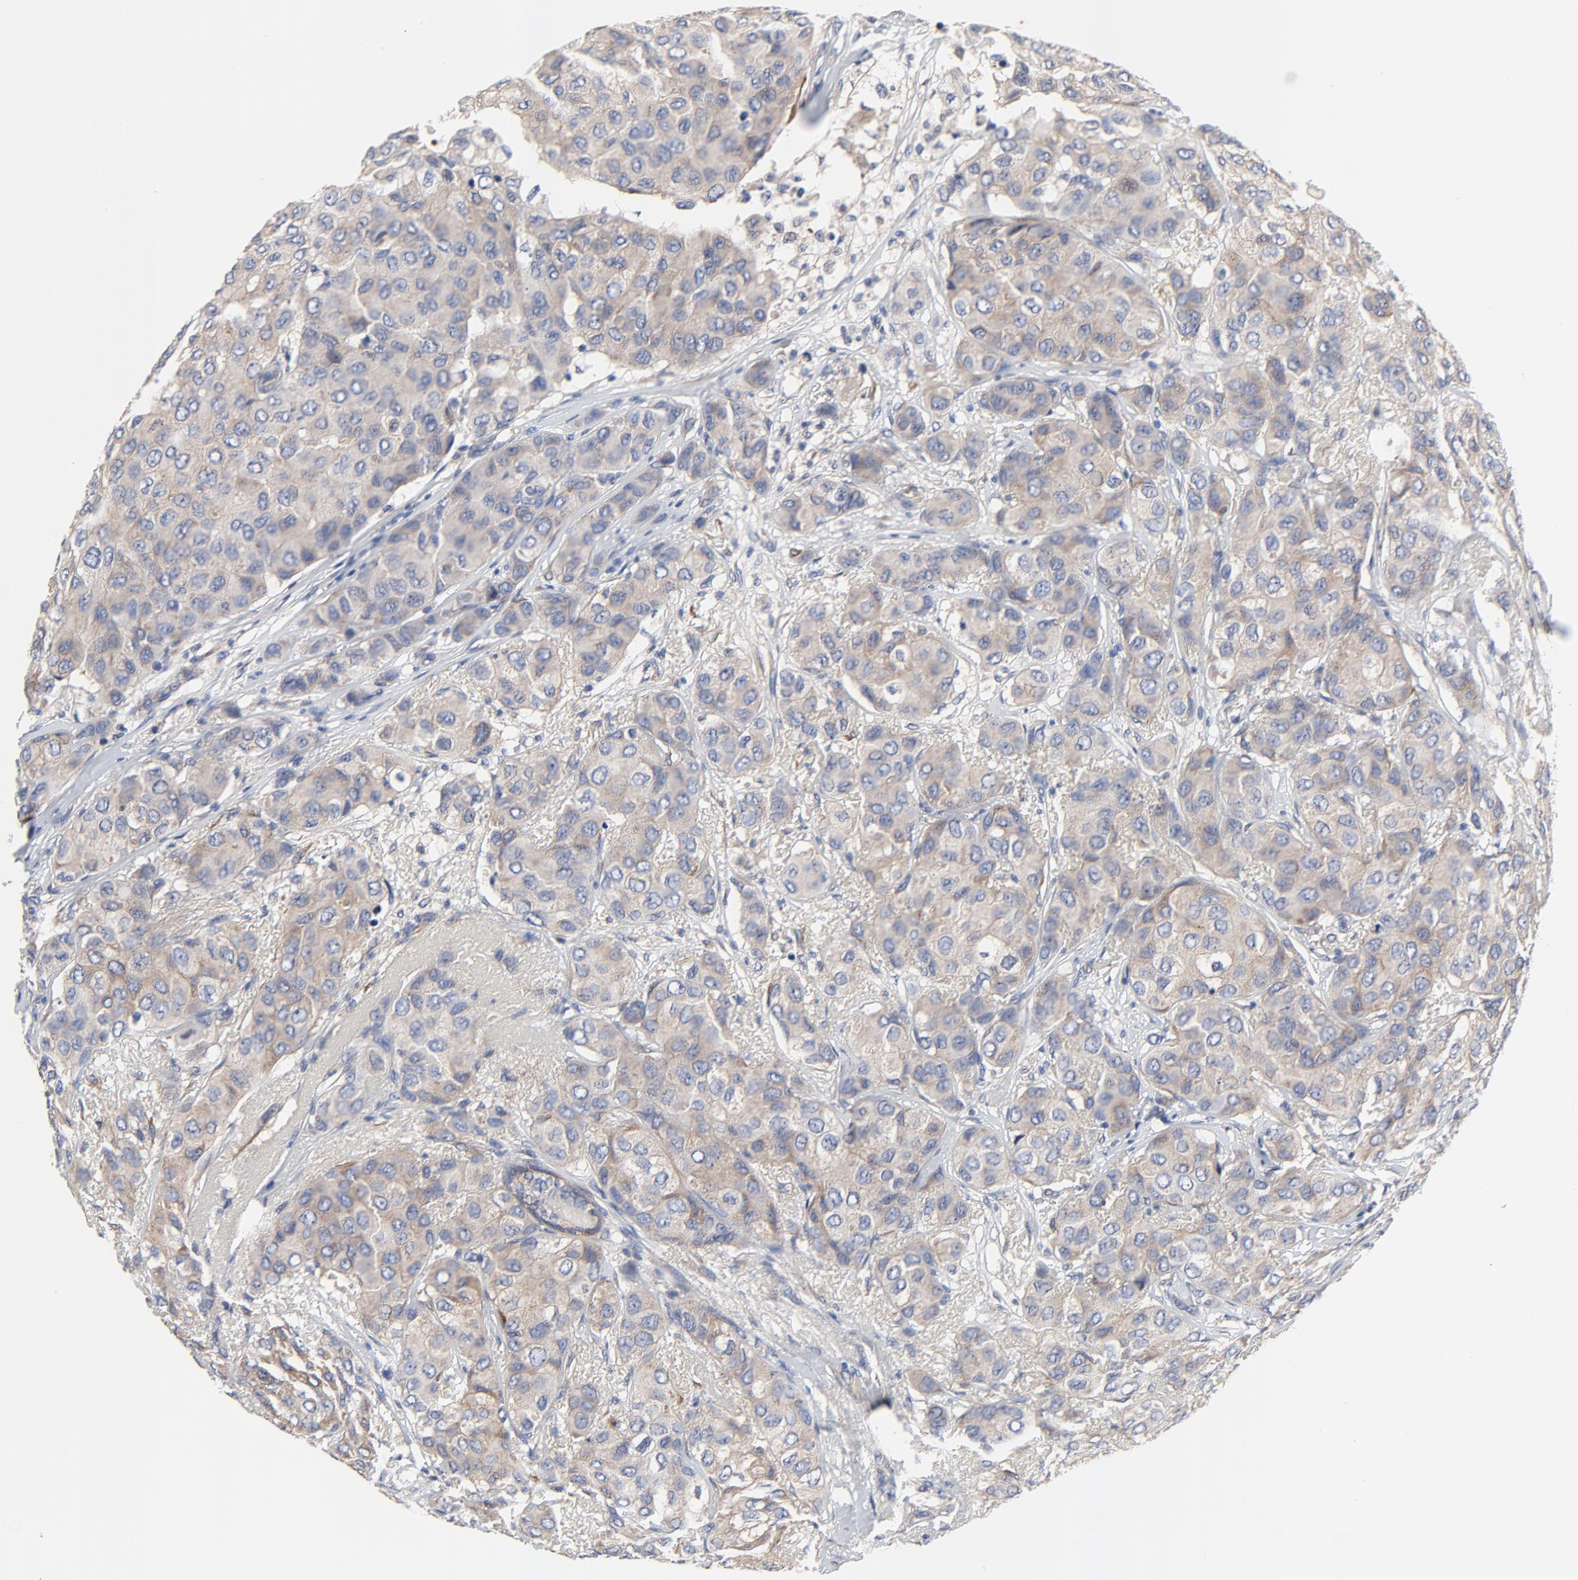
{"staining": {"intensity": "weak", "quantity": ">75%", "location": "cytoplasmic/membranous"}, "tissue": "breast cancer", "cell_type": "Tumor cells", "image_type": "cancer", "snomed": [{"axis": "morphology", "description": "Duct carcinoma"}, {"axis": "topography", "description": "Breast"}], "caption": "Breast infiltrating ductal carcinoma stained for a protein (brown) exhibits weak cytoplasmic/membranous positive positivity in approximately >75% of tumor cells.", "gene": "VAV2", "patient": {"sex": "female", "age": 68}}